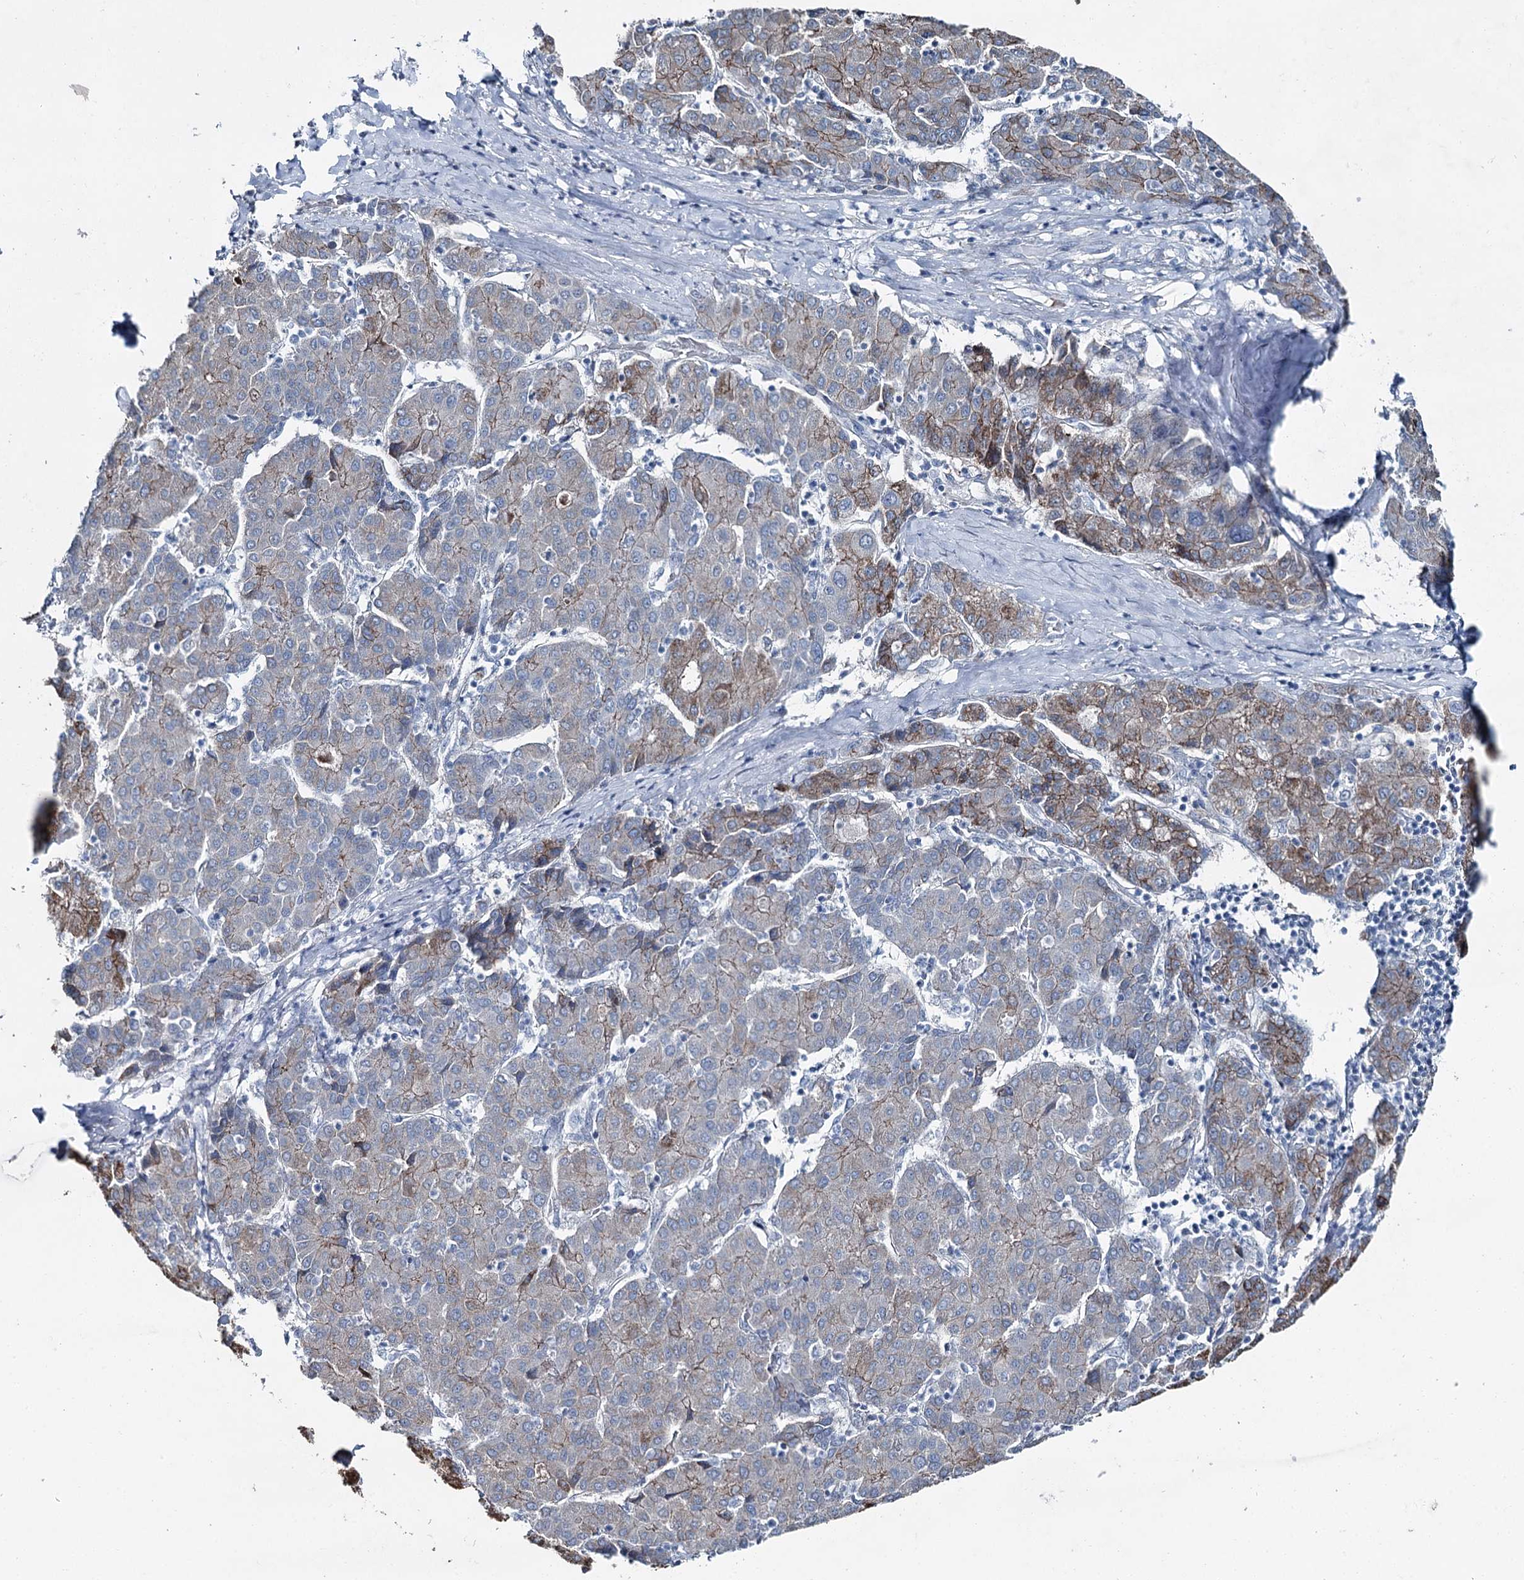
{"staining": {"intensity": "moderate", "quantity": "25%-75%", "location": "cytoplasmic/membranous"}, "tissue": "liver cancer", "cell_type": "Tumor cells", "image_type": "cancer", "snomed": [{"axis": "morphology", "description": "Carcinoma, Hepatocellular, NOS"}, {"axis": "topography", "description": "Liver"}], "caption": "Human liver cancer stained for a protein (brown) displays moderate cytoplasmic/membranous positive positivity in approximately 25%-75% of tumor cells.", "gene": "FAM120B", "patient": {"sex": "male", "age": 65}}